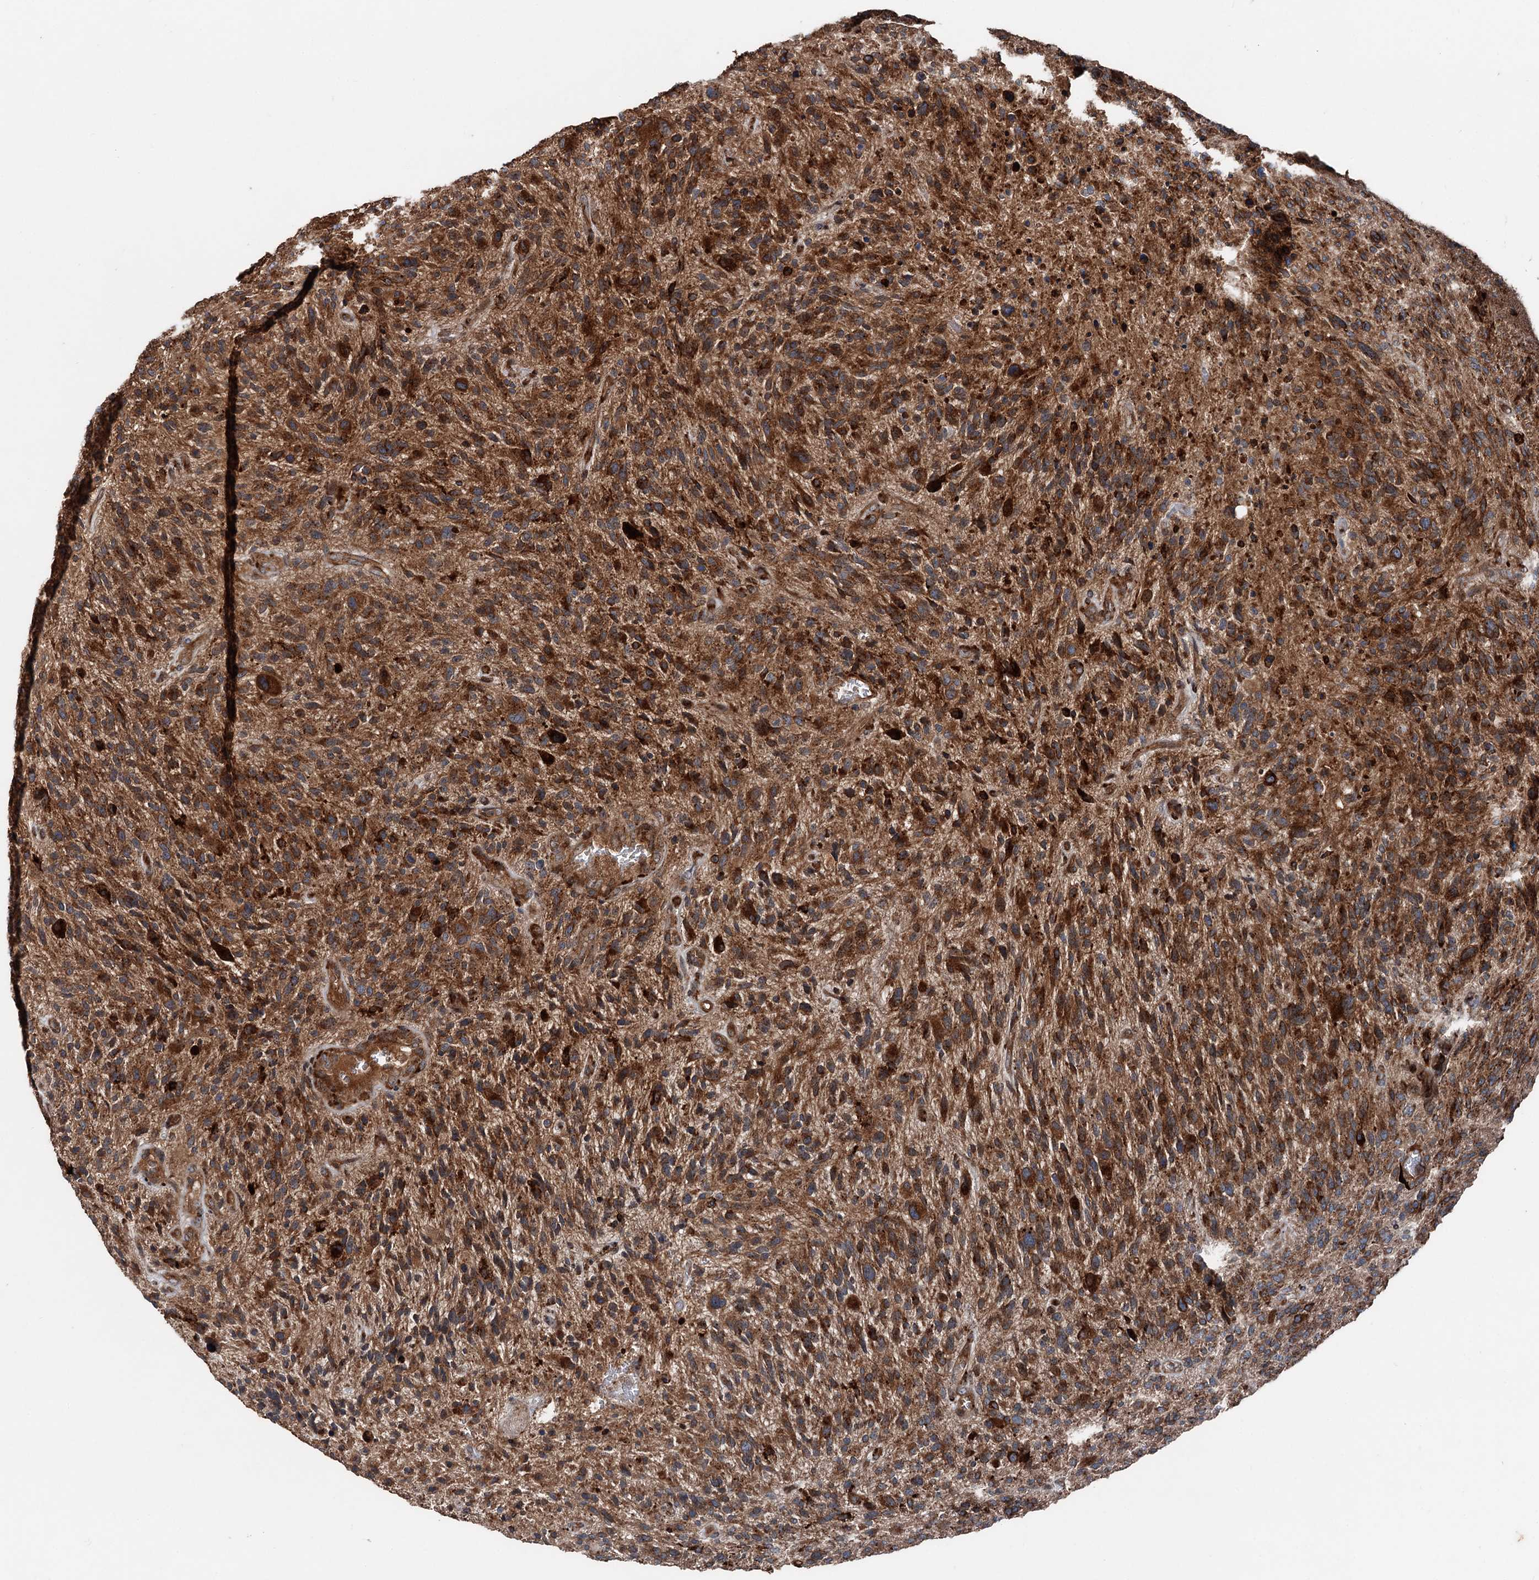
{"staining": {"intensity": "strong", "quantity": ">75%", "location": "cytoplasmic/membranous"}, "tissue": "glioma", "cell_type": "Tumor cells", "image_type": "cancer", "snomed": [{"axis": "morphology", "description": "Glioma, malignant, High grade"}, {"axis": "topography", "description": "Brain"}], "caption": "An immunohistochemistry histopathology image of tumor tissue is shown. Protein staining in brown labels strong cytoplasmic/membranous positivity in glioma within tumor cells.", "gene": "DDIAS", "patient": {"sex": "male", "age": 47}}